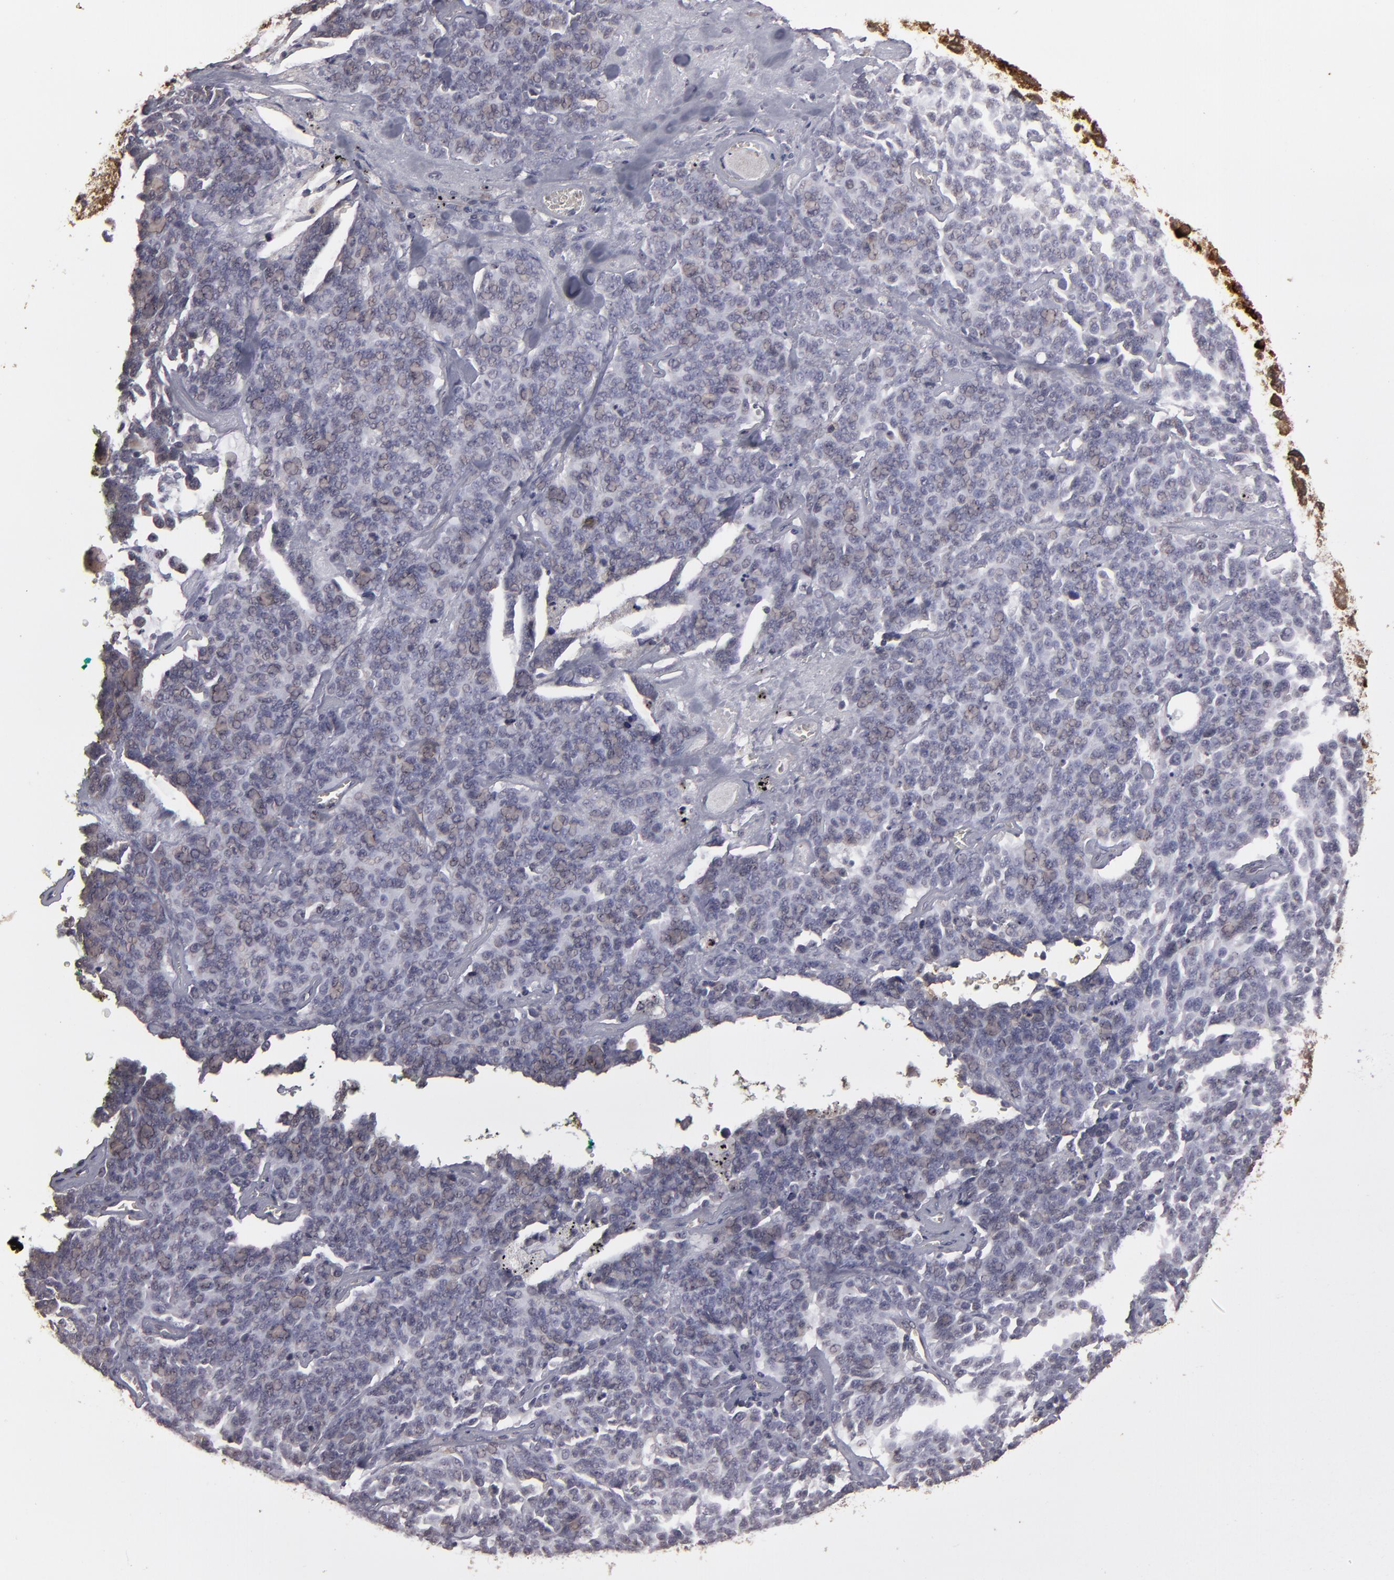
{"staining": {"intensity": "negative", "quantity": "none", "location": "none"}, "tissue": "lung cancer", "cell_type": "Tumor cells", "image_type": "cancer", "snomed": [{"axis": "morphology", "description": "Neoplasm, malignant, NOS"}, {"axis": "topography", "description": "Lung"}], "caption": "The immunohistochemistry (IHC) micrograph has no significant expression in tumor cells of lung malignant neoplasm tissue. (DAB IHC visualized using brightfield microscopy, high magnification).", "gene": "CD55", "patient": {"sex": "female", "age": 58}}